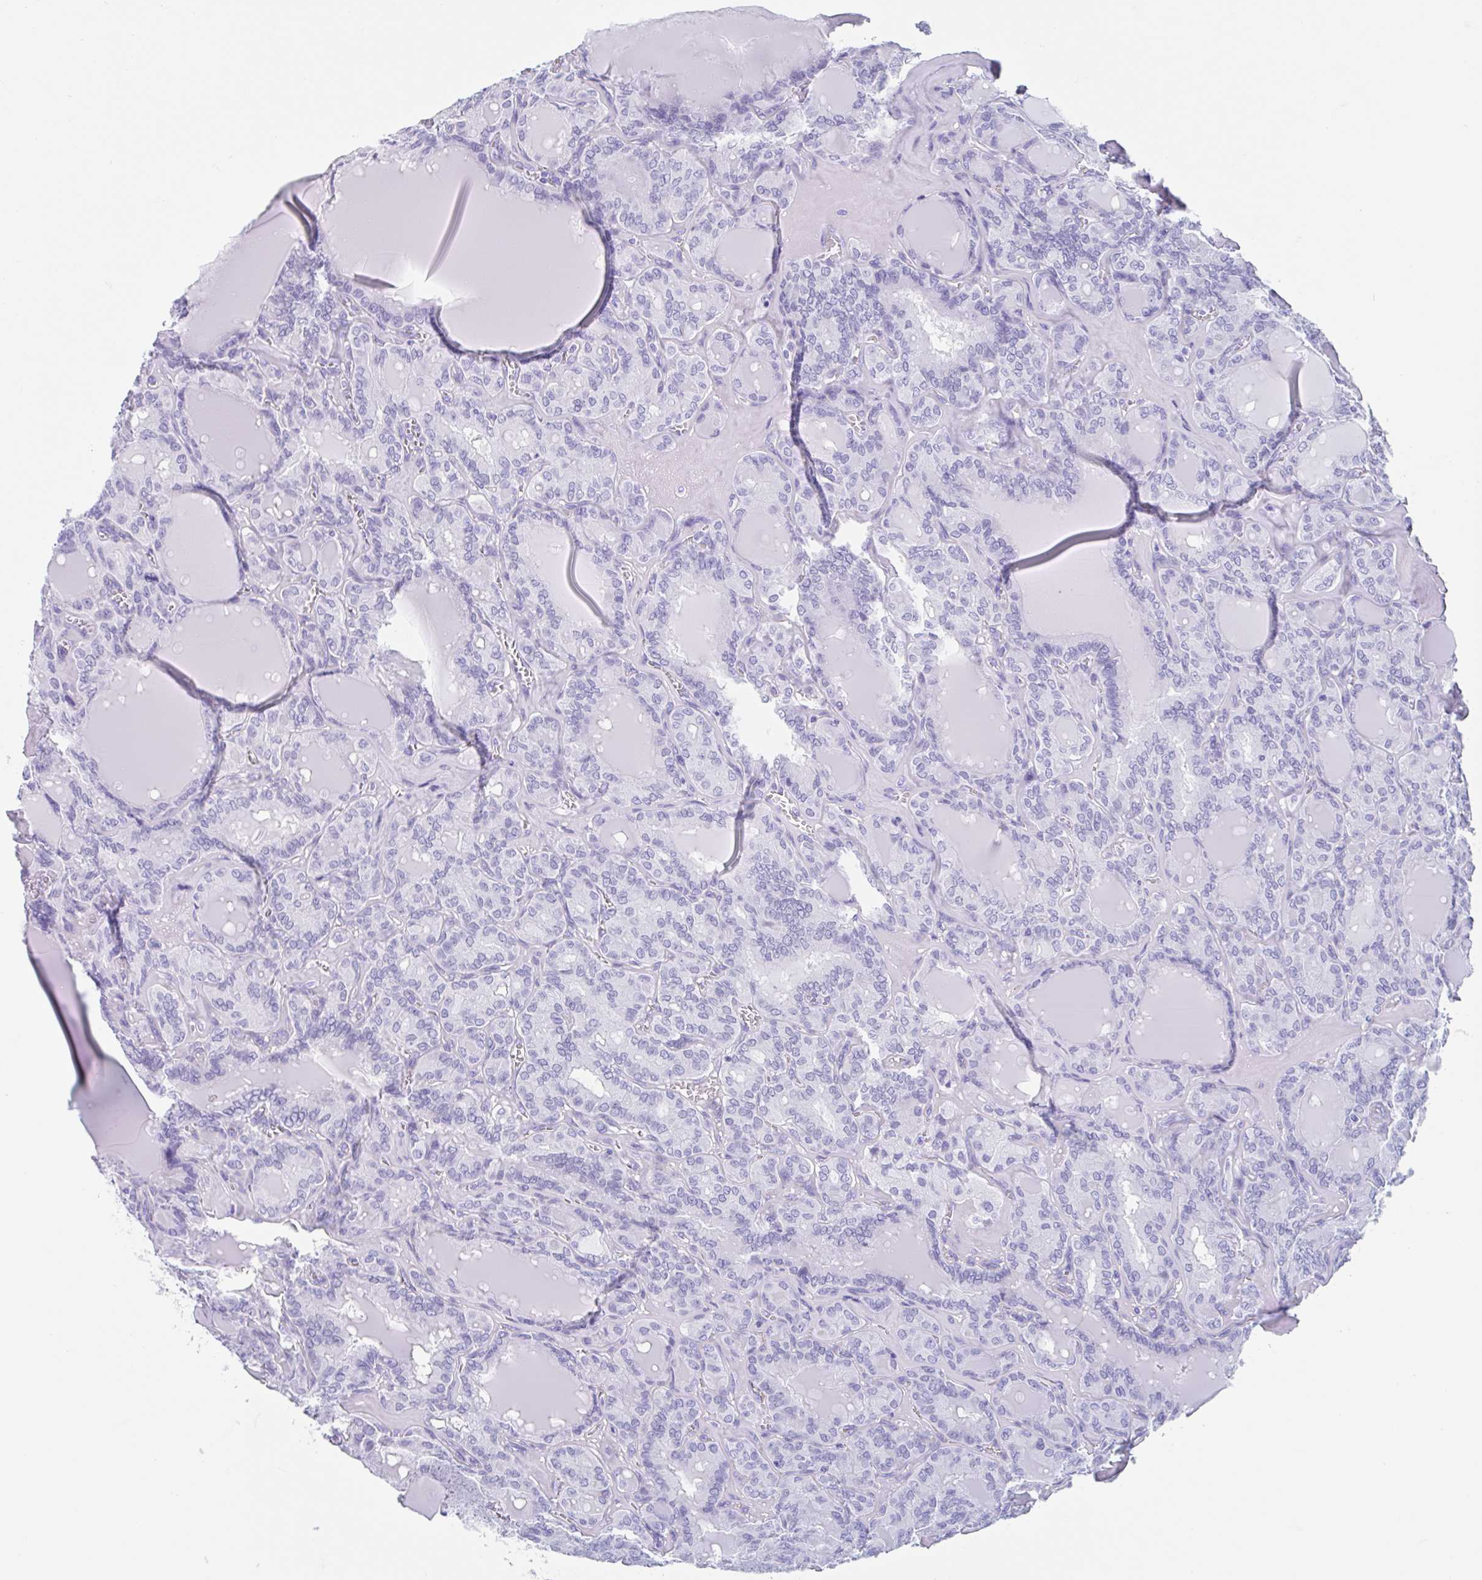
{"staining": {"intensity": "negative", "quantity": "none", "location": "none"}, "tissue": "thyroid cancer", "cell_type": "Tumor cells", "image_type": "cancer", "snomed": [{"axis": "morphology", "description": "Papillary adenocarcinoma, NOS"}, {"axis": "topography", "description": "Thyroid gland"}], "caption": "DAB (3,3'-diaminobenzidine) immunohistochemical staining of human thyroid cancer (papillary adenocarcinoma) displays no significant expression in tumor cells.", "gene": "CPTP", "patient": {"sex": "male", "age": 87}}